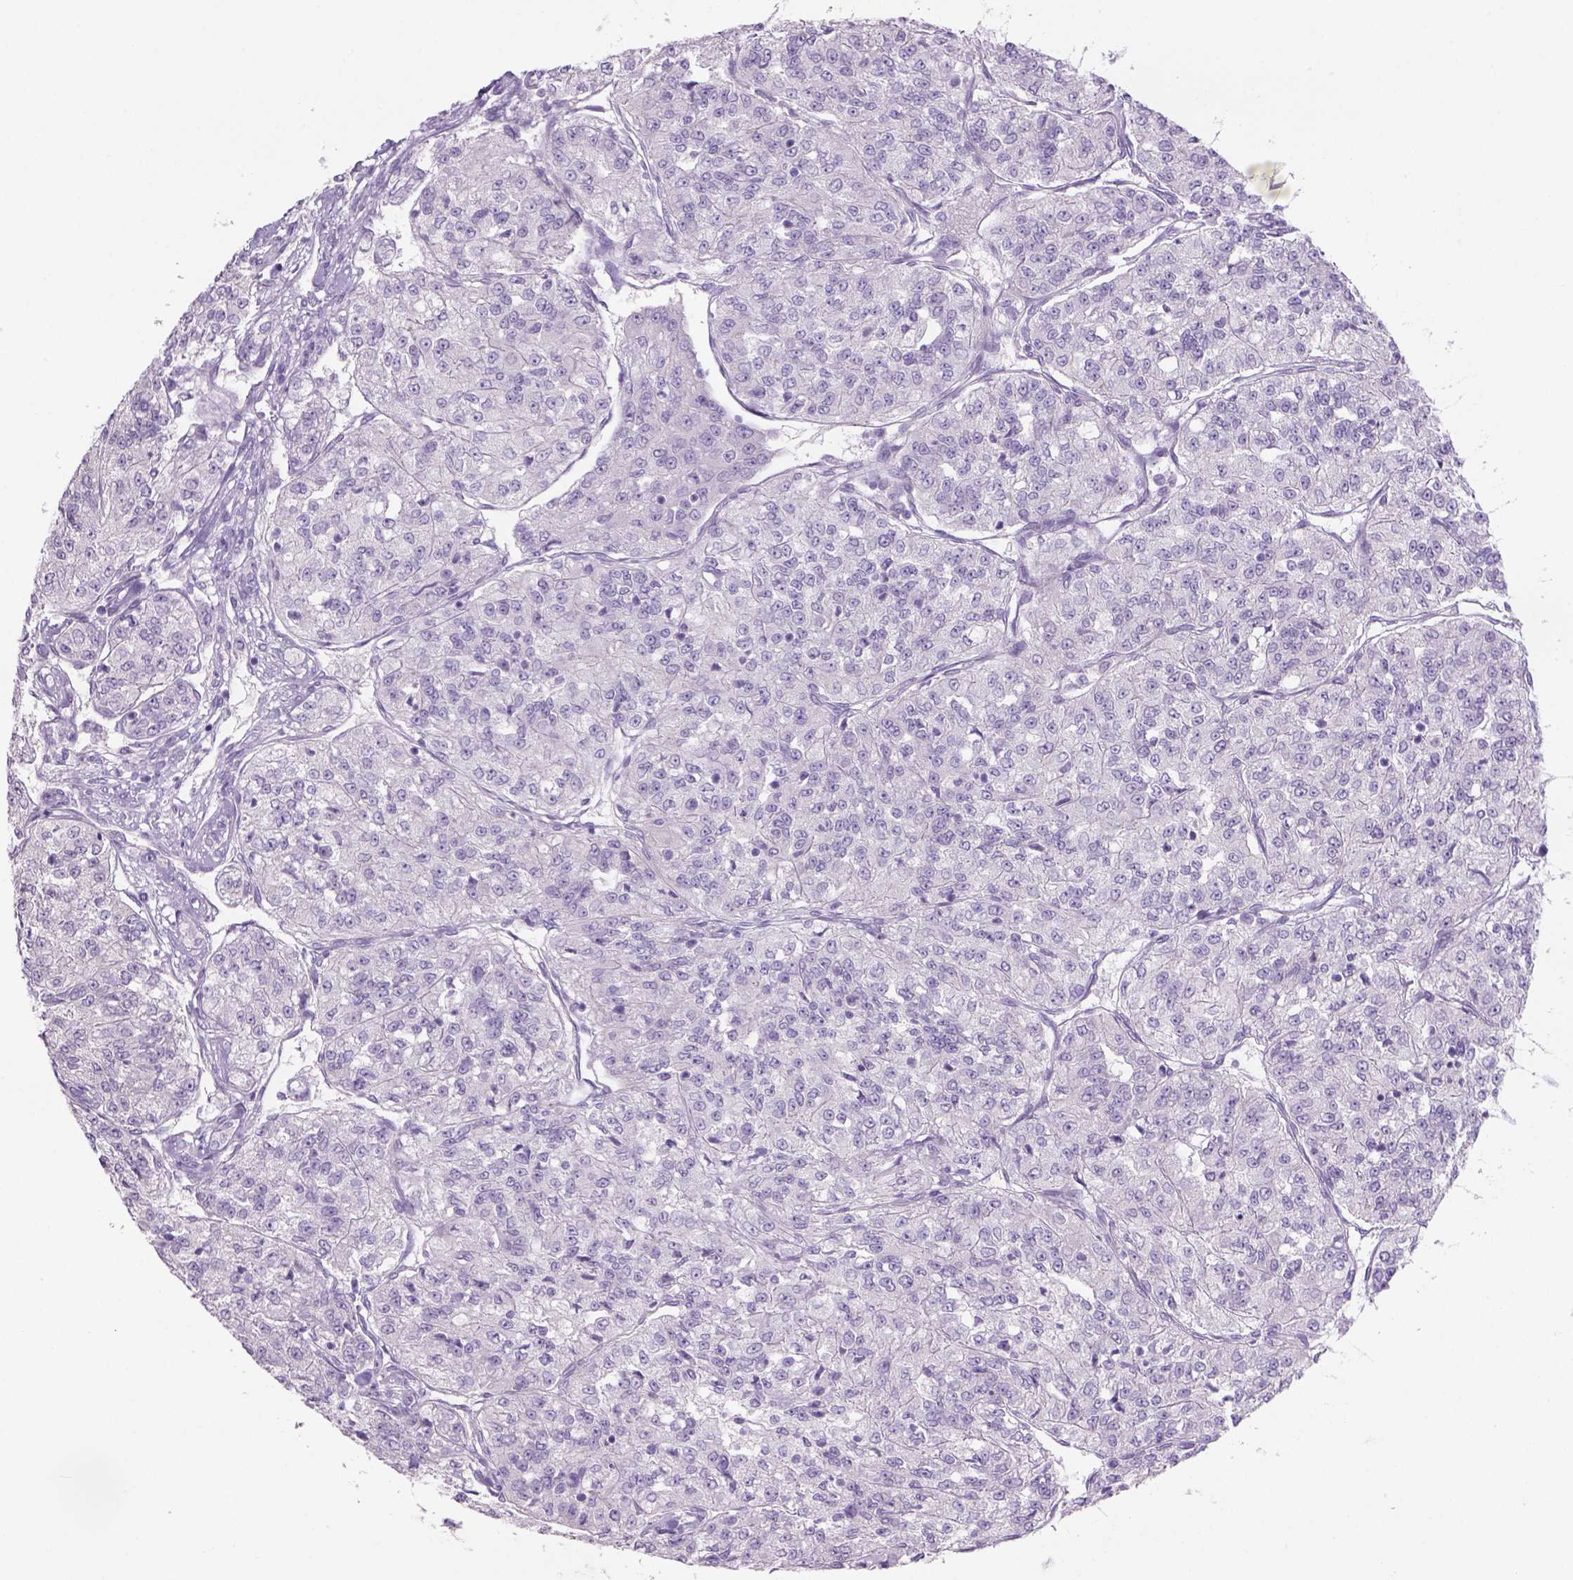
{"staining": {"intensity": "negative", "quantity": "none", "location": "none"}, "tissue": "renal cancer", "cell_type": "Tumor cells", "image_type": "cancer", "snomed": [{"axis": "morphology", "description": "Adenocarcinoma, NOS"}, {"axis": "topography", "description": "Kidney"}], "caption": "DAB immunohistochemical staining of renal cancer (adenocarcinoma) exhibits no significant positivity in tumor cells. (DAB (3,3'-diaminobenzidine) immunohistochemistry (IHC) with hematoxylin counter stain).", "gene": "TENM4", "patient": {"sex": "female", "age": 63}}